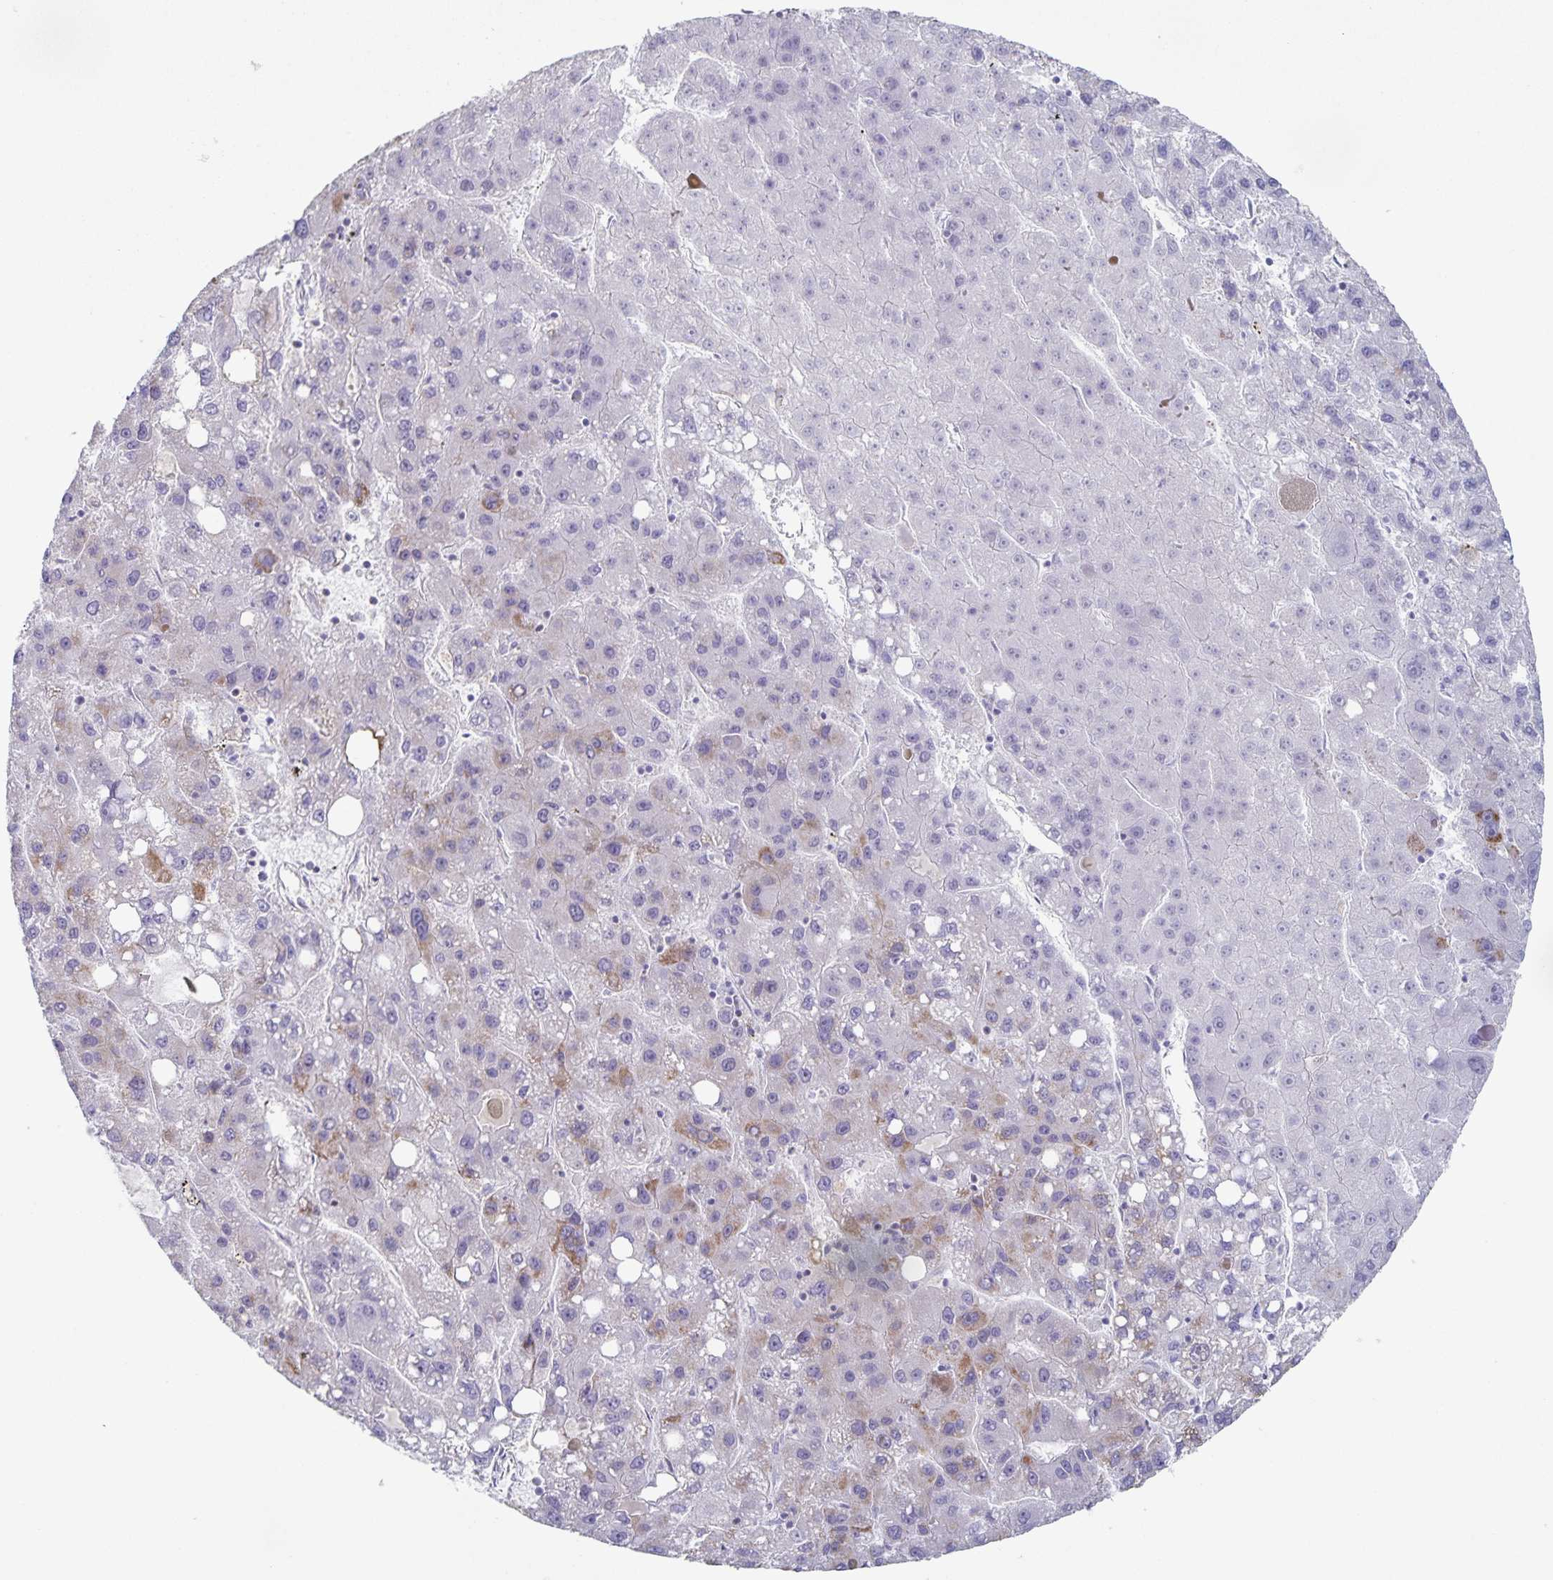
{"staining": {"intensity": "weak", "quantity": "<25%", "location": "cytoplasmic/membranous"}, "tissue": "liver cancer", "cell_type": "Tumor cells", "image_type": "cancer", "snomed": [{"axis": "morphology", "description": "Carcinoma, Hepatocellular, NOS"}, {"axis": "topography", "description": "Liver"}], "caption": "Immunohistochemistry micrograph of liver cancer stained for a protein (brown), which demonstrates no expression in tumor cells. (Stains: DAB (3,3'-diaminobenzidine) immunohistochemistry (IHC) with hematoxylin counter stain, Microscopy: brightfield microscopy at high magnification).", "gene": "CENPH", "patient": {"sex": "female", "age": 82}}